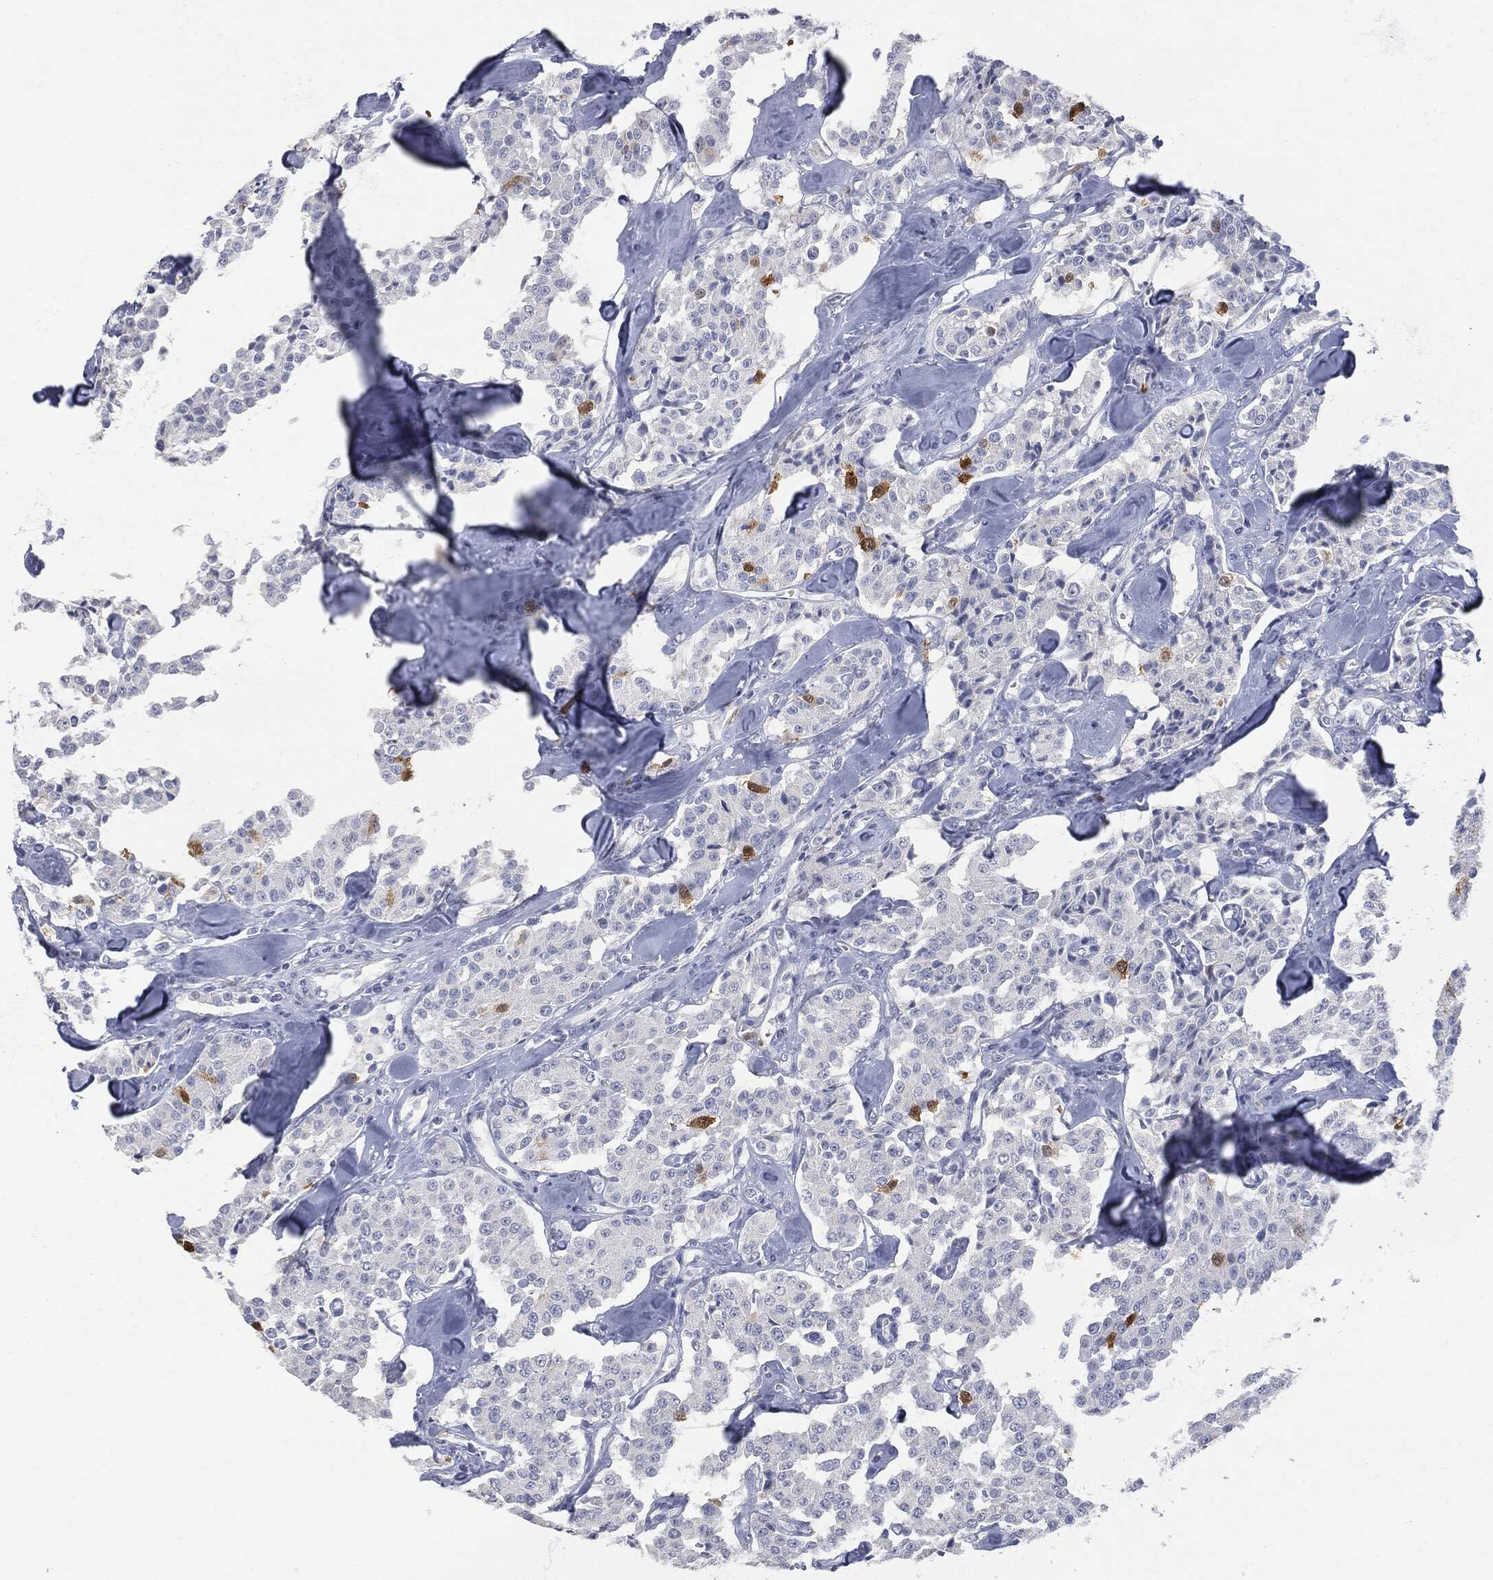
{"staining": {"intensity": "strong", "quantity": "<25%", "location": "cytoplasmic/membranous"}, "tissue": "carcinoid", "cell_type": "Tumor cells", "image_type": "cancer", "snomed": [{"axis": "morphology", "description": "Carcinoid, malignant, NOS"}, {"axis": "topography", "description": "Pancreas"}], "caption": "Protein expression analysis of human malignant carcinoid reveals strong cytoplasmic/membranous staining in approximately <25% of tumor cells.", "gene": "UBE2C", "patient": {"sex": "male", "age": 41}}